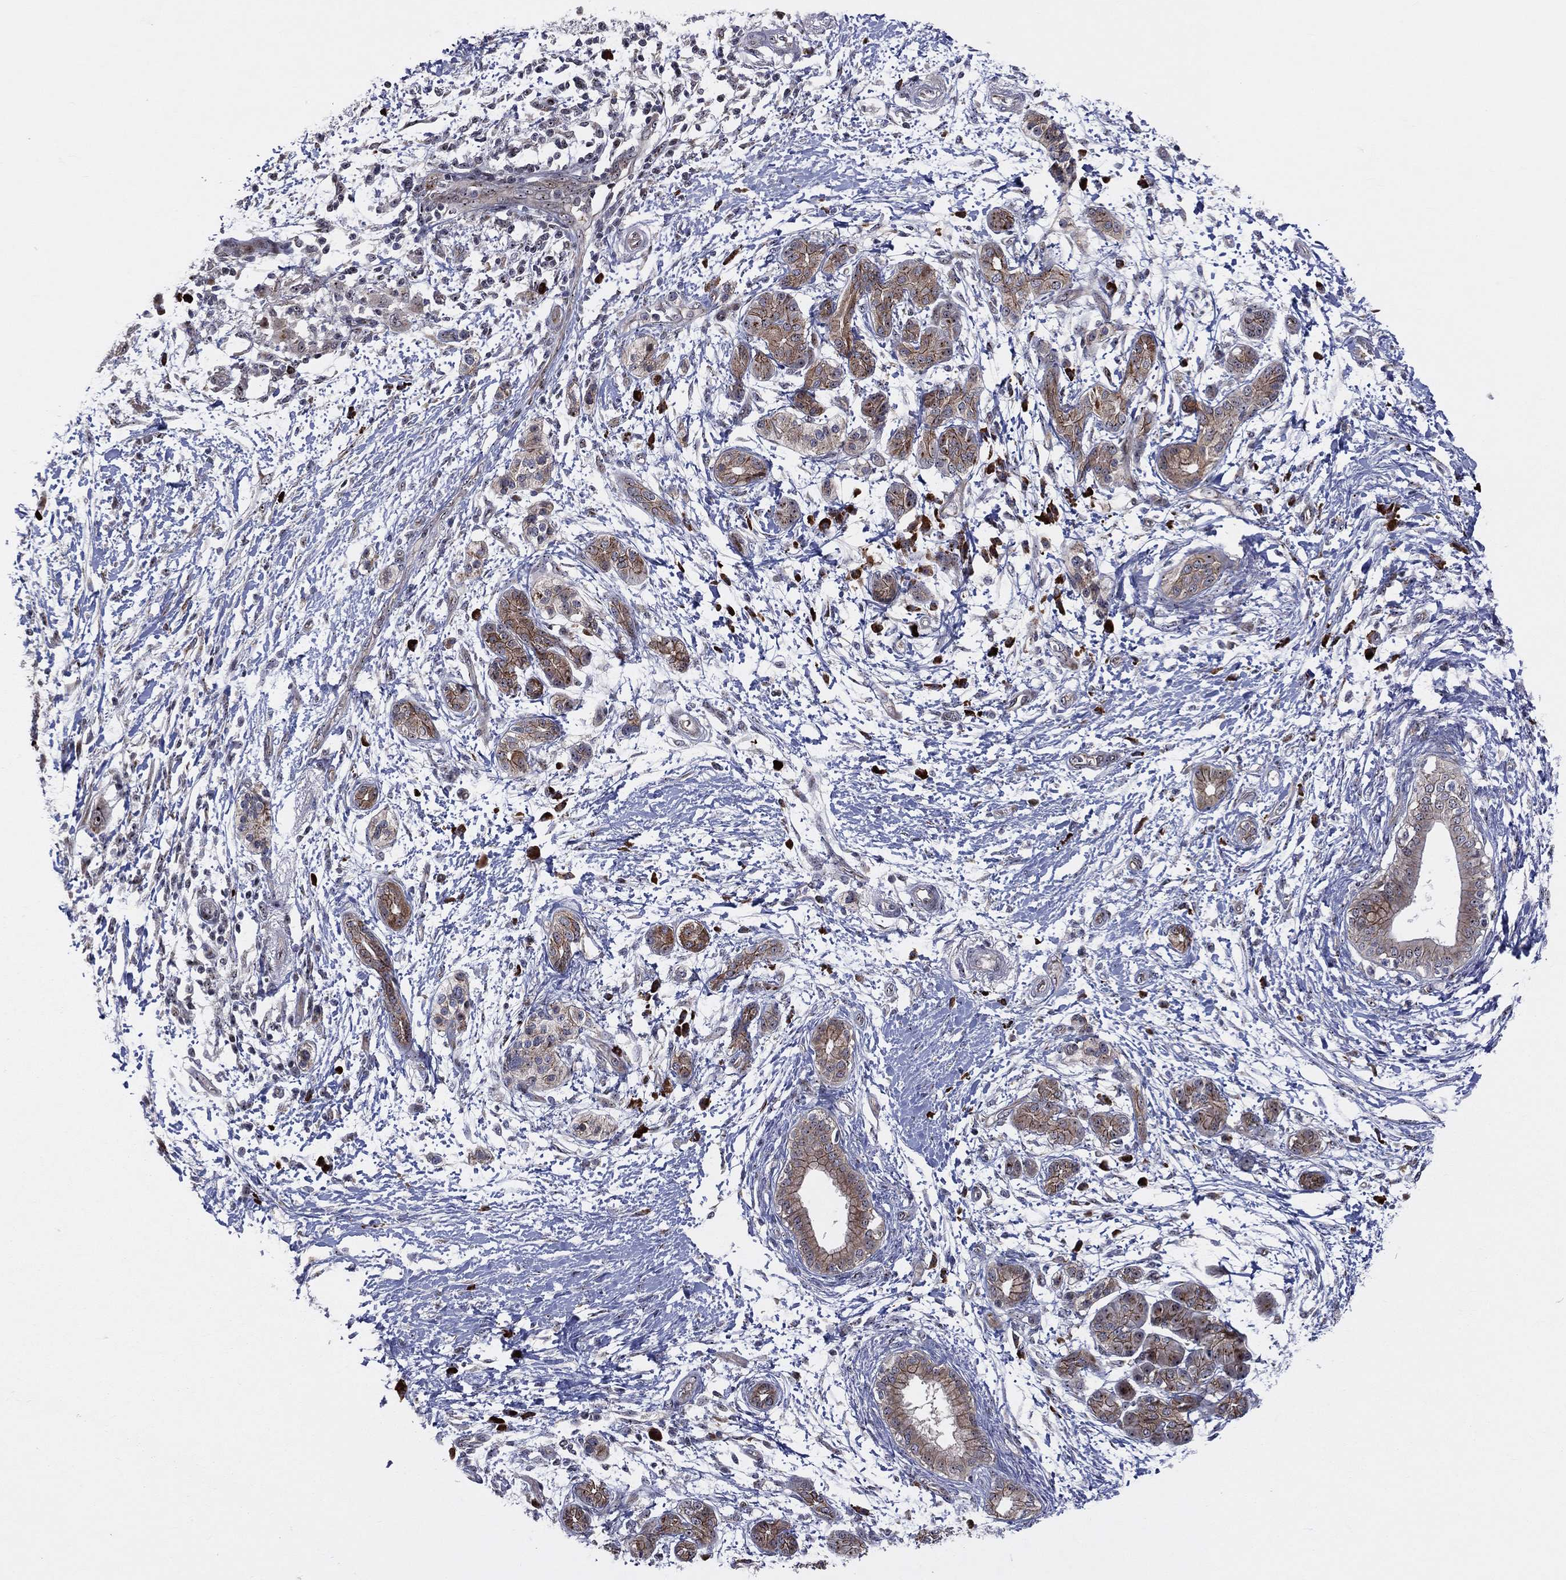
{"staining": {"intensity": "moderate", "quantity": ">75%", "location": "cytoplasmic/membranous"}, "tissue": "pancreatic cancer", "cell_type": "Tumor cells", "image_type": "cancer", "snomed": [{"axis": "morphology", "description": "Adenocarcinoma, NOS"}, {"axis": "topography", "description": "Pancreas"}], "caption": "Immunohistochemical staining of pancreatic adenocarcinoma exhibits medium levels of moderate cytoplasmic/membranous expression in about >75% of tumor cells.", "gene": "VHL", "patient": {"sex": "female", "age": 72}}